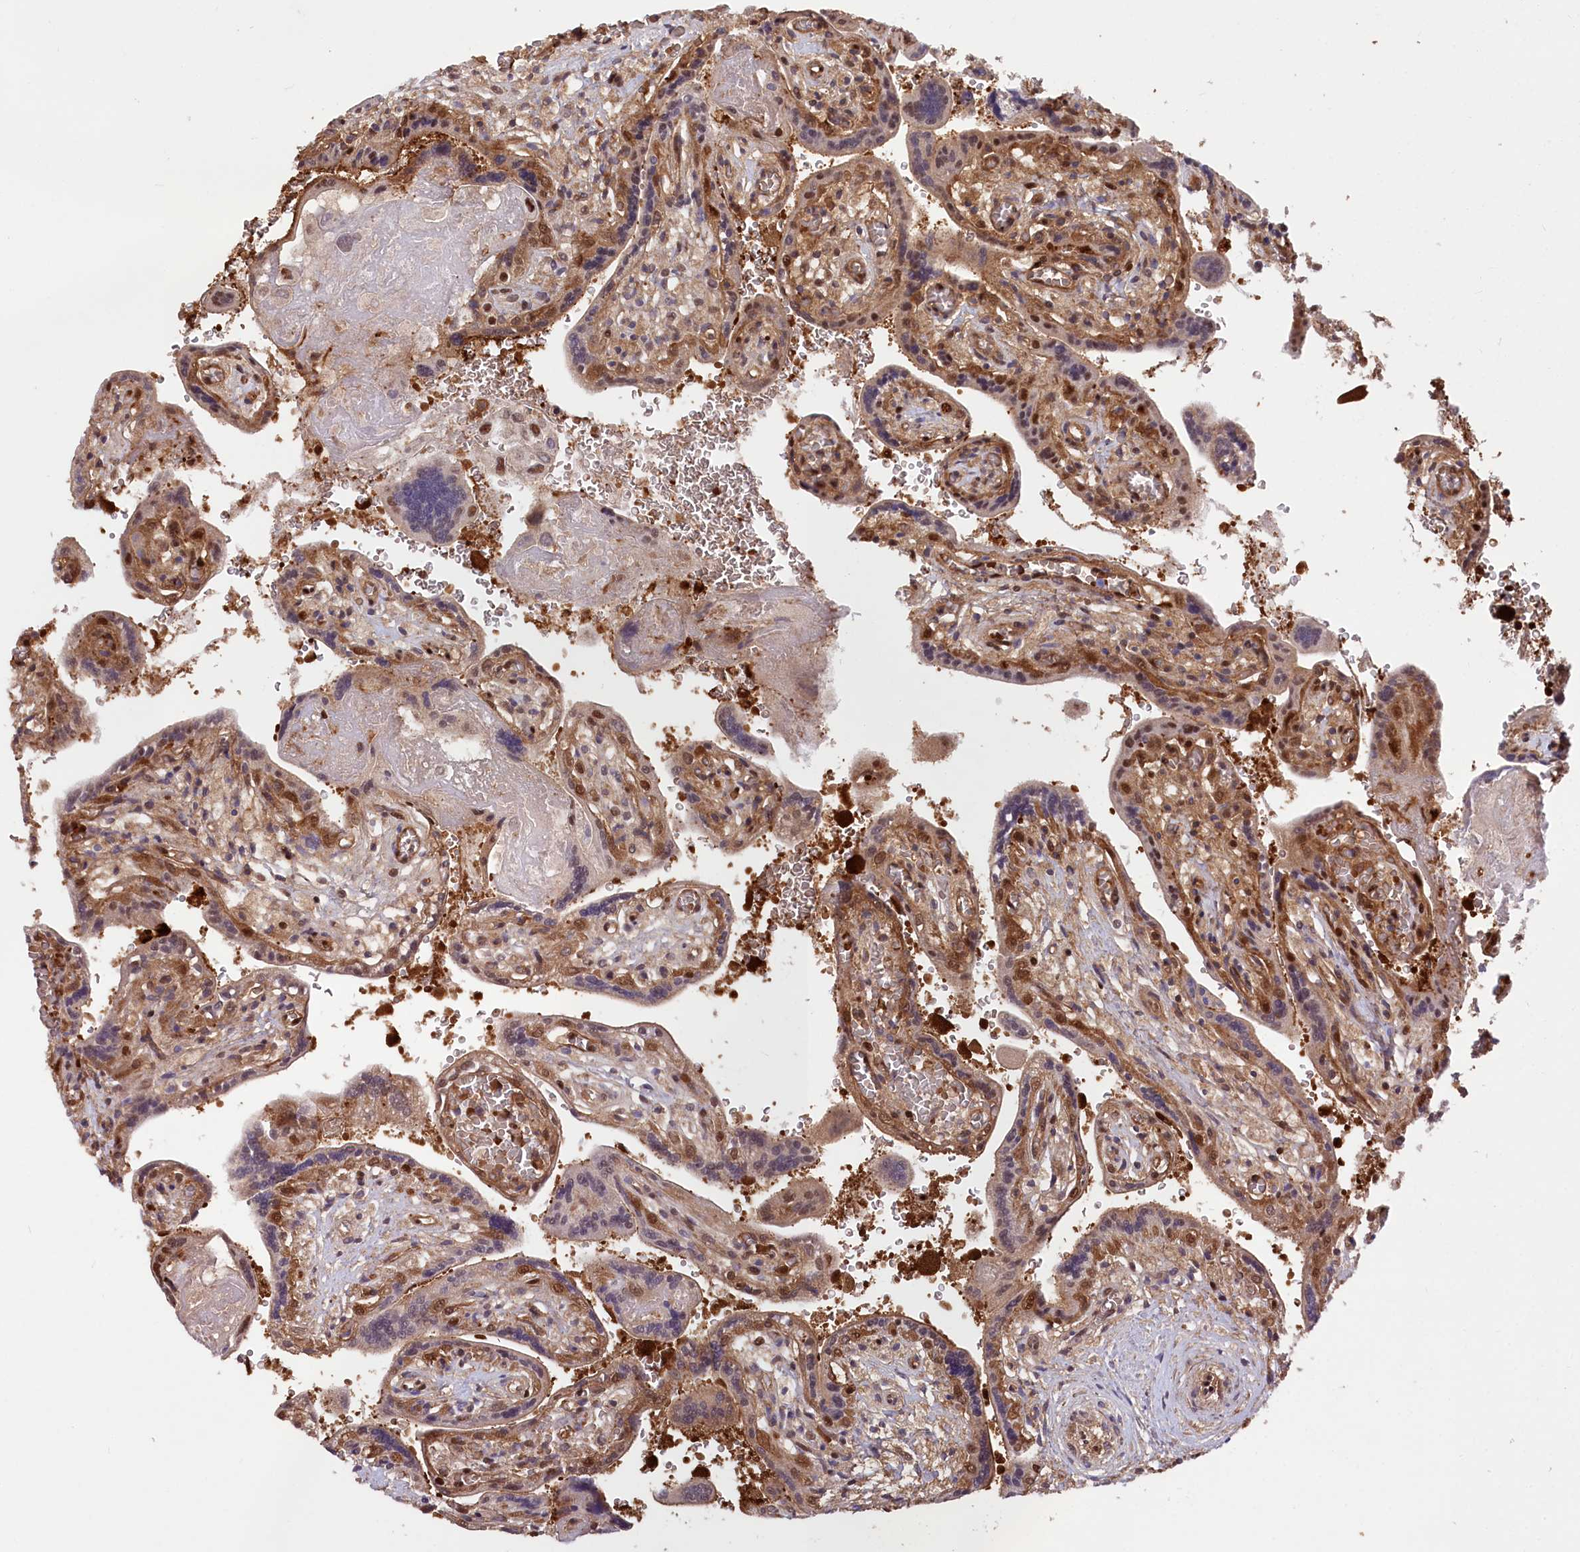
{"staining": {"intensity": "strong", "quantity": "25%-75%", "location": "cytoplasmic/membranous,nuclear"}, "tissue": "placenta", "cell_type": "Trophoblastic cells", "image_type": "normal", "snomed": [{"axis": "morphology", "description": "Normal tissue, NOS"}, {"axis": "topography", "description": "Placenta"}], "caption": "This is a photomicrograph of immunohistochemistry (IHC) staining of benign placenta, which shows strong positivity in the cytoplasmic/membranous,nuclear of trophoblastic cells.", "gene": "LSG1", "patient": {"sex": "female", "age": 37}}